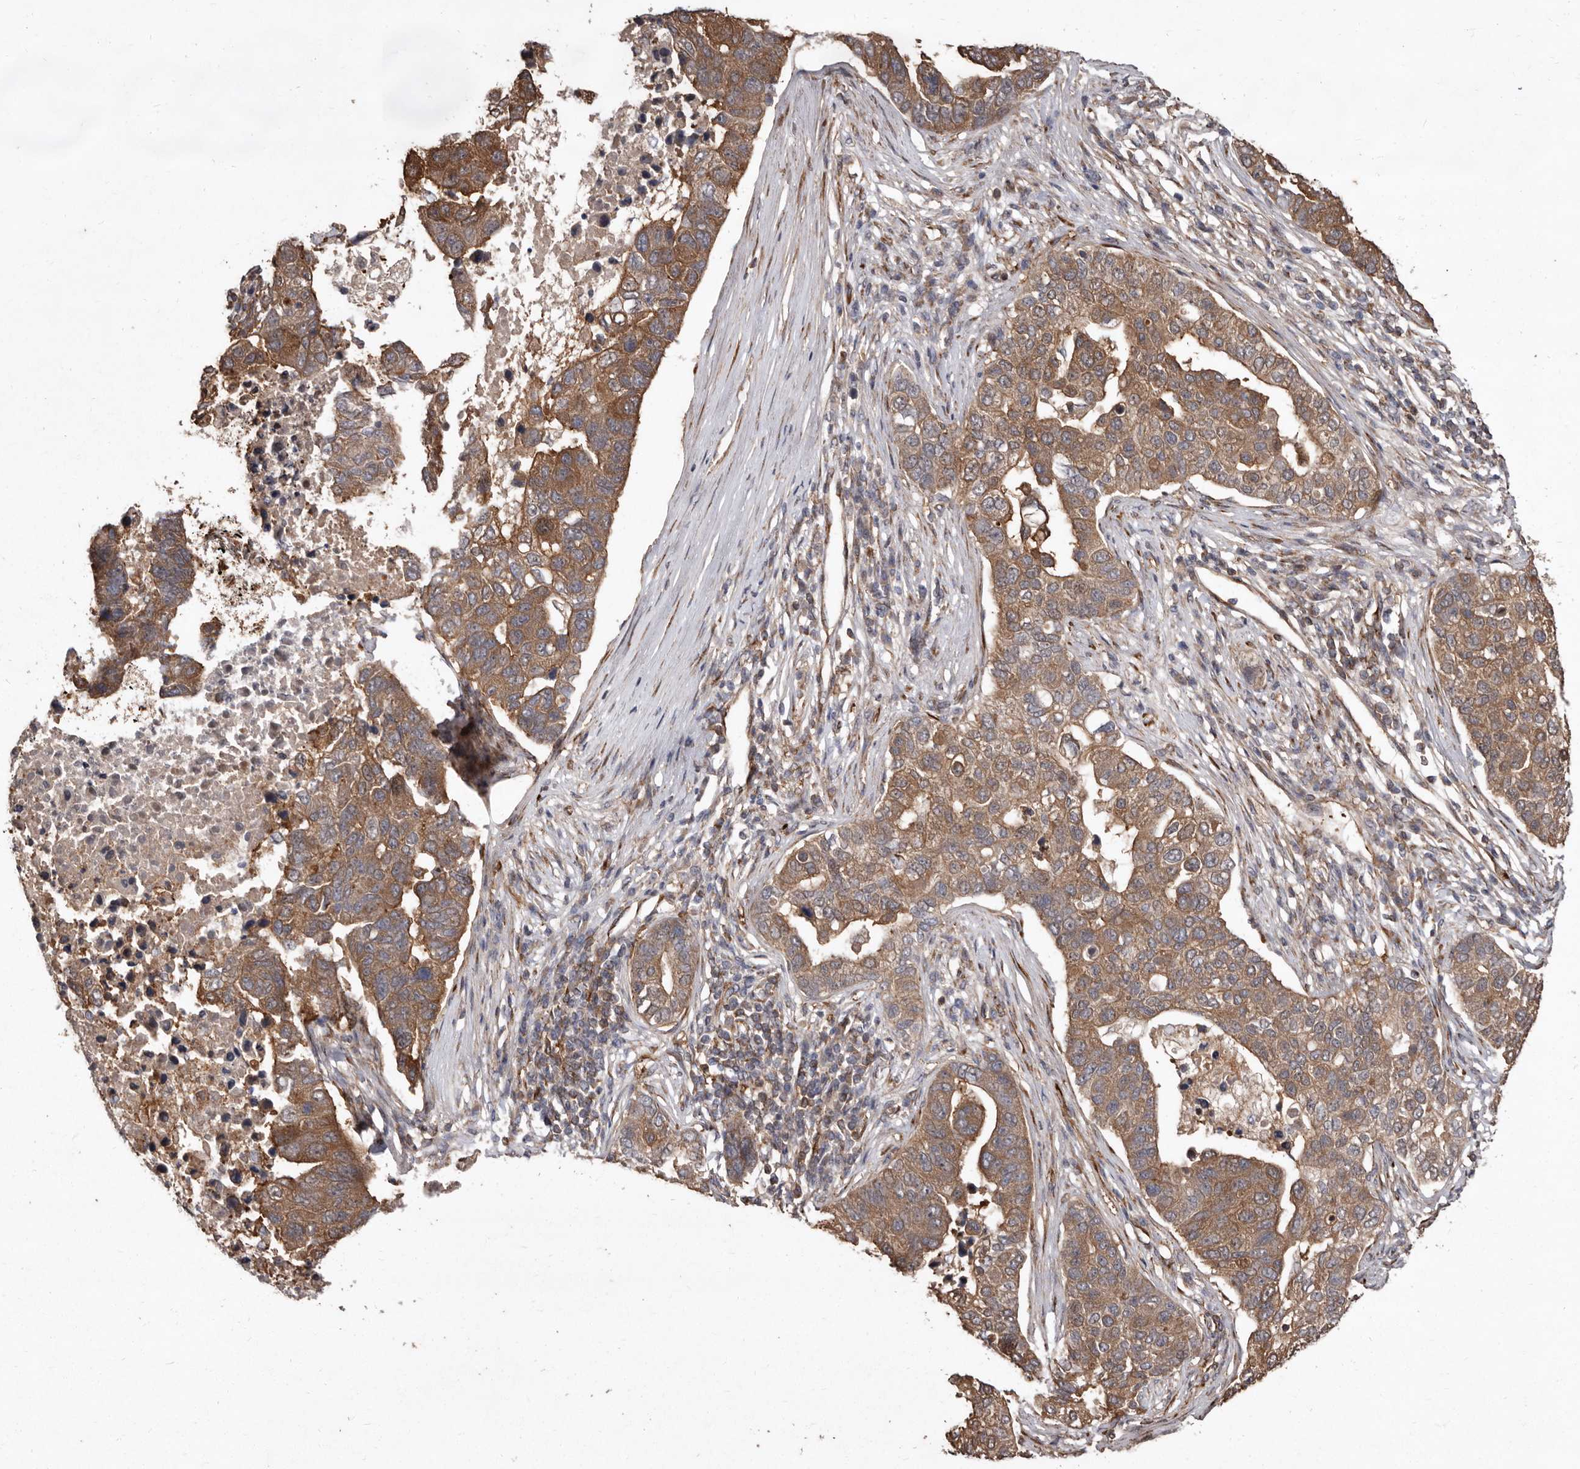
{"staining": {"intensity": "moderate", "quantity": ">75%", "location": "cytoplasmic/membranous"}, "tissue": "pancreatic cancer", "cell_type": "Tumor cells", "image_type": "cancer", "snomed": [{"axis": "morphology", "description": "Adenocarcinoma, NOS"}, {"axis": "topography", "description": "Pancreas"}], "caption": "Immunohistochemistry (IHC) image of human pancreatic adenocarcinoma stained for a protein (brown), which demonstrates medium levels of moderate cytoplasmic/membranous staining in approximately >75% of tumor cells.", "gene": "FLAD1", "patient": {"sex": "female", "age": 61}}